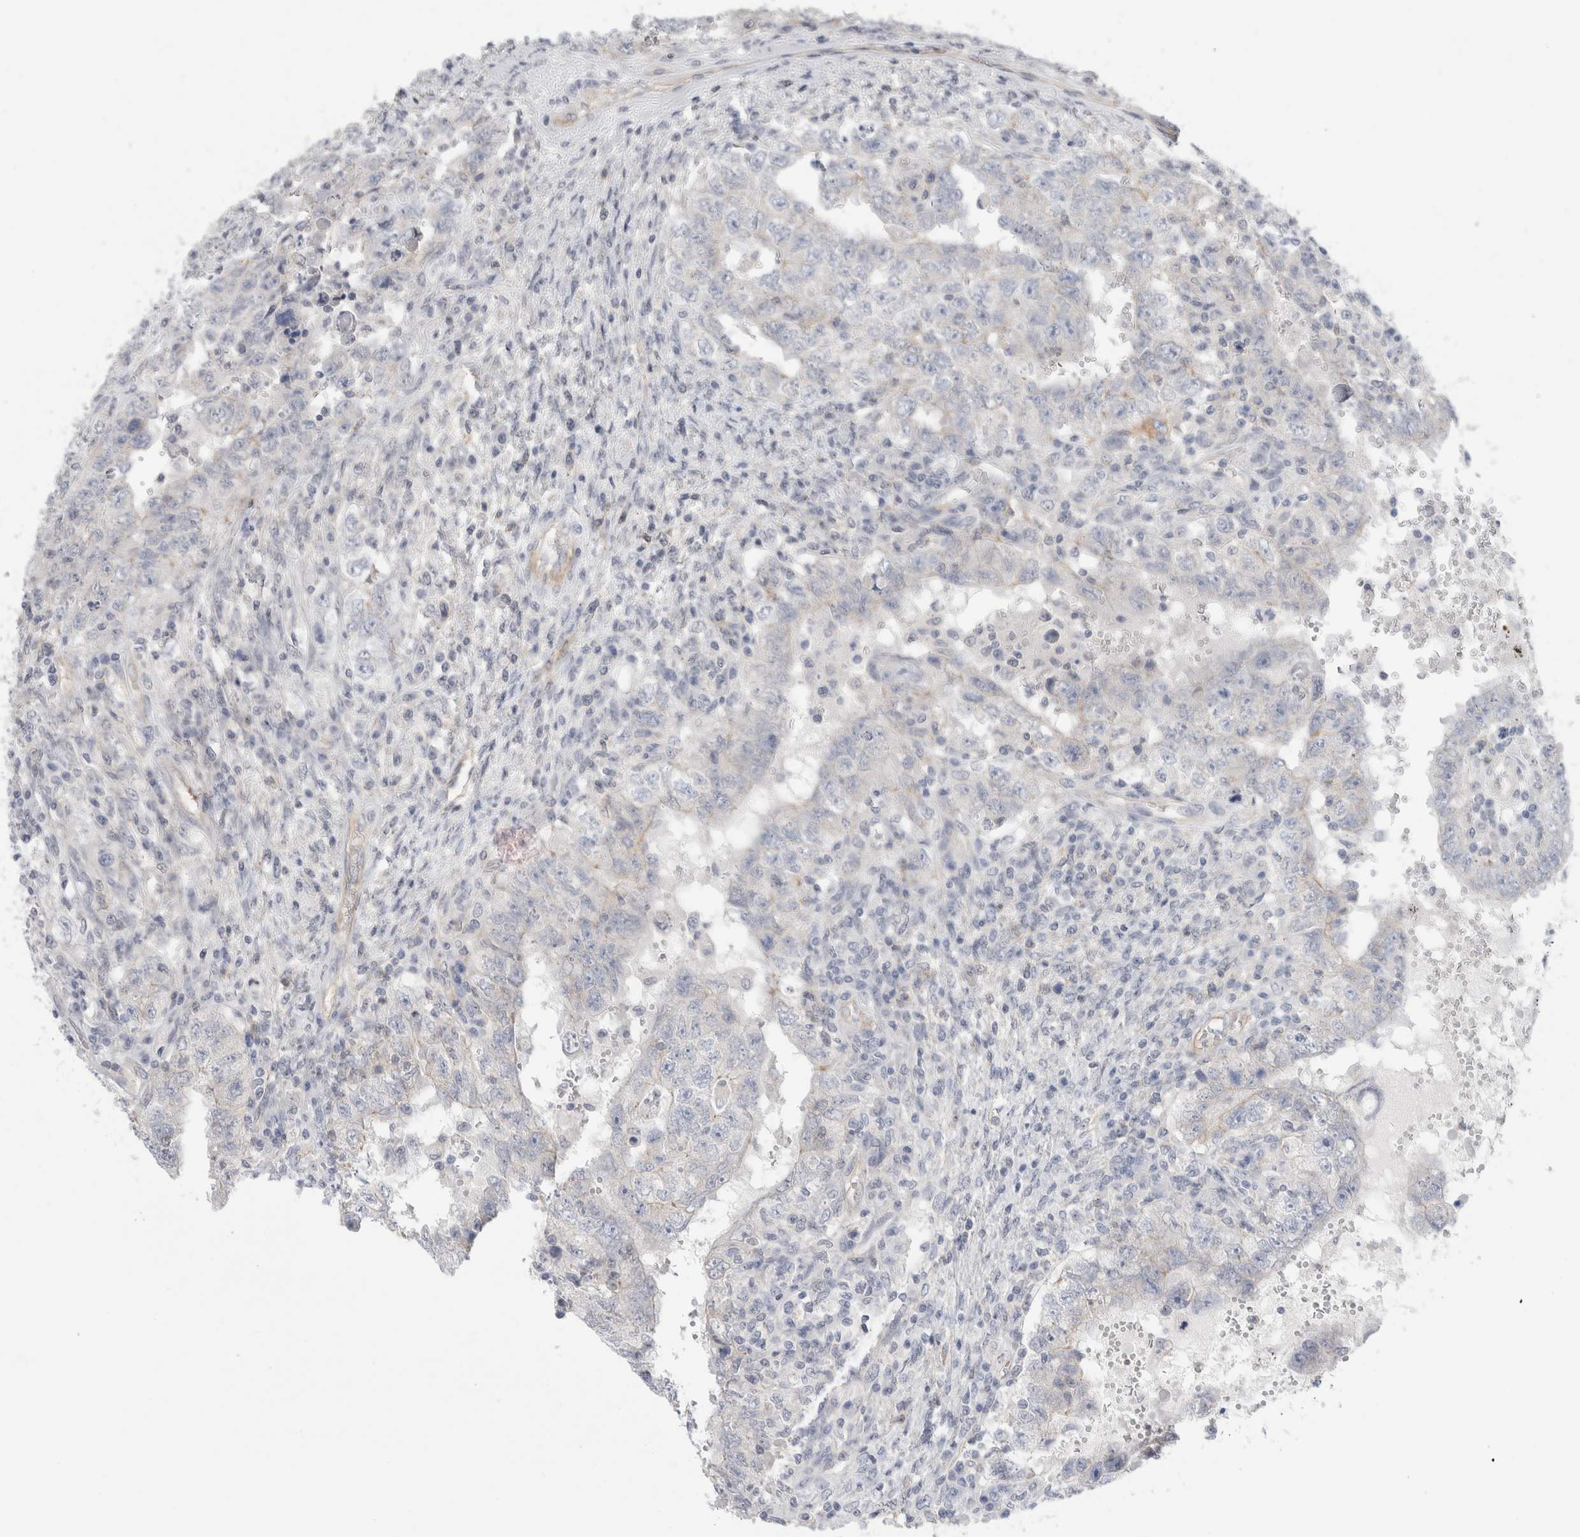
{"staining": {"intensity": "negative", "quantity": "none", "location": "none"}, "tissue": "testis cancer", "cell_type": "Tumor cells", "image_type": "cancer", "snomed": [{"axis": "morphology", "description": "Carcinoma, Embryonal, NOS"}, {"axis": "topography", "description": "Testis"}], "caption": "The immunohistochemistry (IHC) histopathology image has no significant staining in tumor cells of testis cancer tissue.", "gene": "VANGL1", "patient": {"sex": "male", "age": 26}}